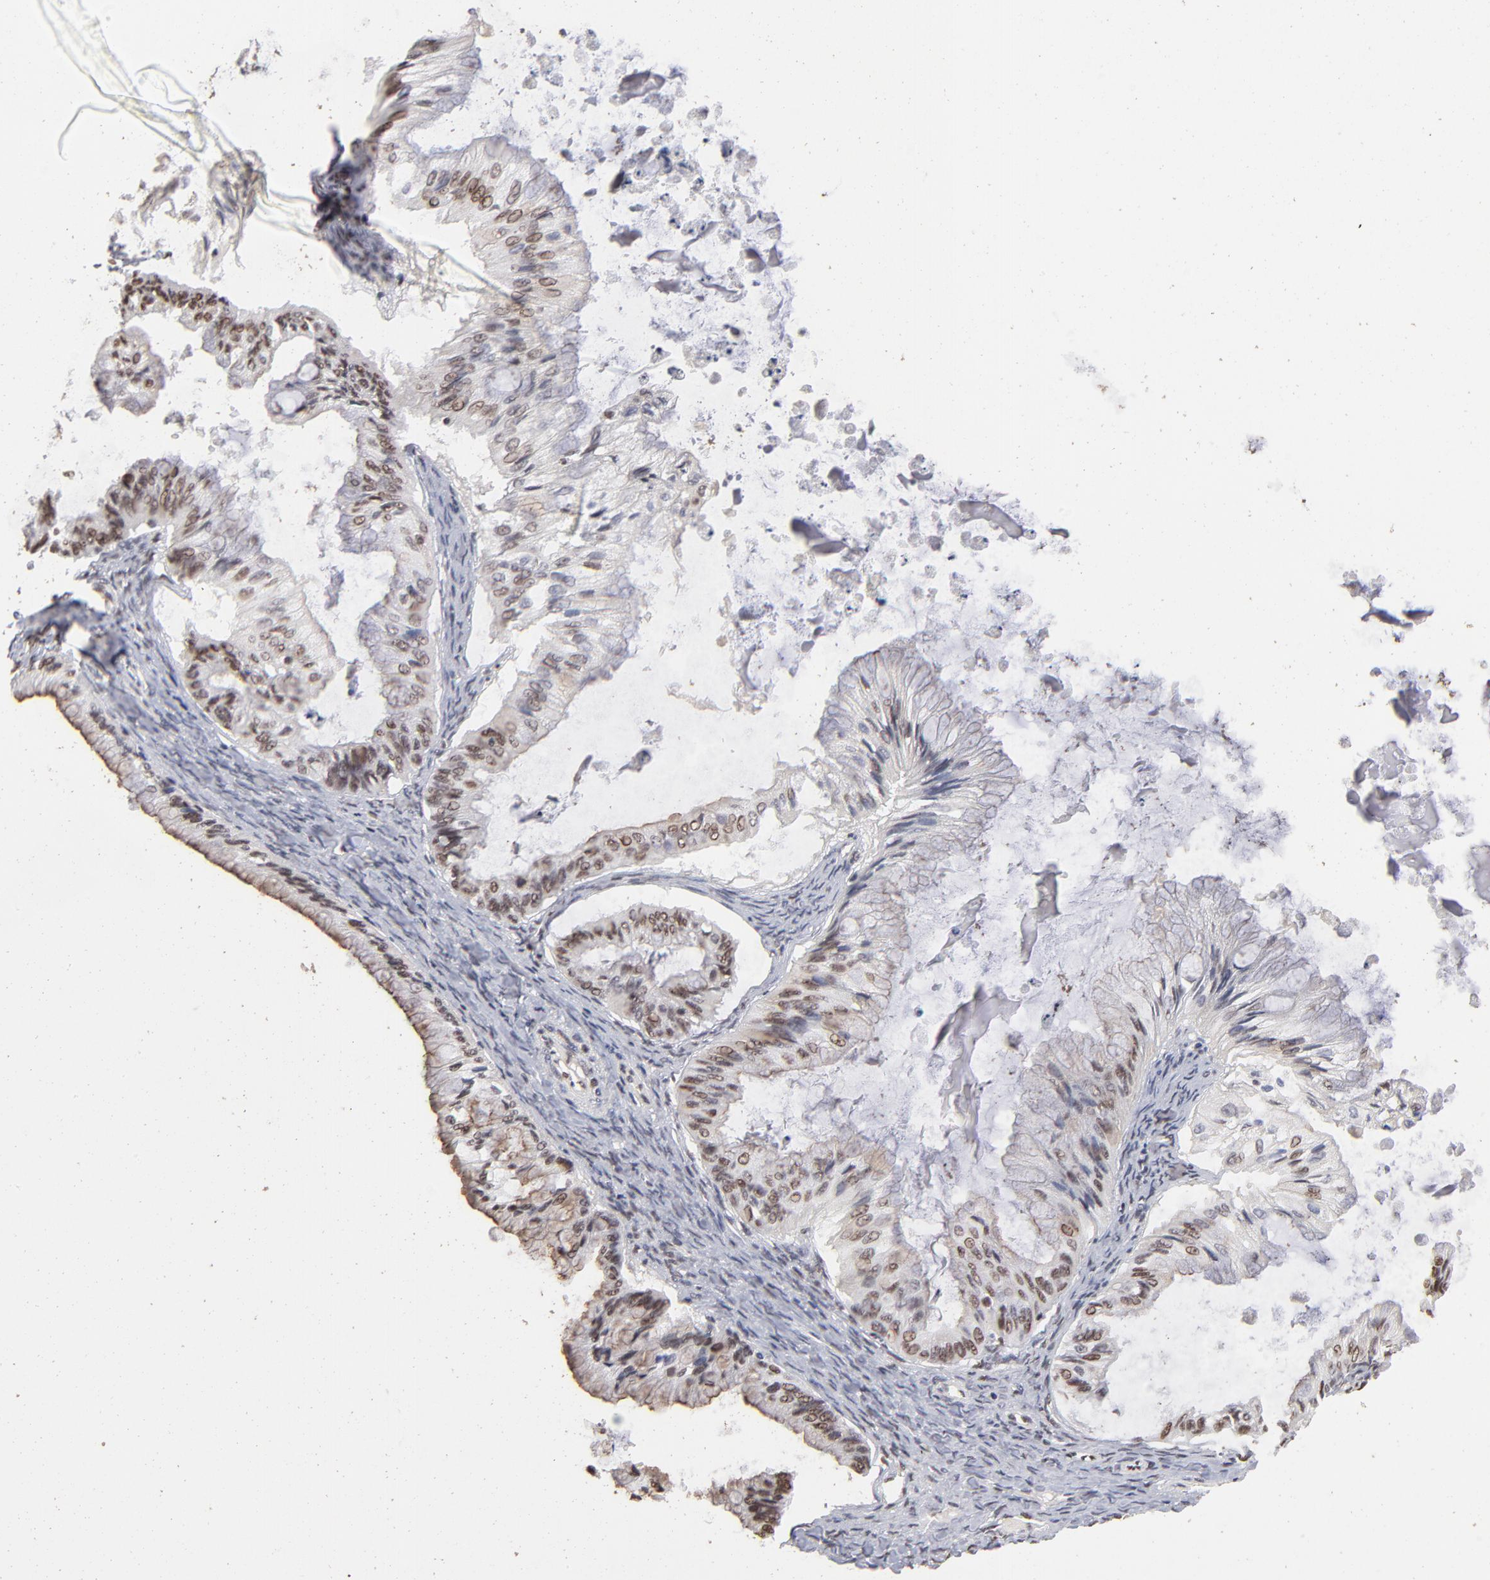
{"staining": {"intensity": "moderate", "quantity": ">75%", "location": "cytoplasmic/membranous,nuclear"}, "tissue": "ovarian cancer", "cell_type": "Tumor cells", "image_type": "cancer", "snomed": [{"axis": "morphology", "description": "Cystadenocarcinoma, mucinous, NOS"}, {"axis": "topography", "description": "Ovary"}], "caption": "Human mucinous cystadenocarcinoma (ovarian) stained for a protein (brown) shows moderate cytoplasmic/membranous and nuclear positive staining in about >75% of tumor cells.", "gene": "ZNF3", "patient": {"sex": "female", "age": 57}}